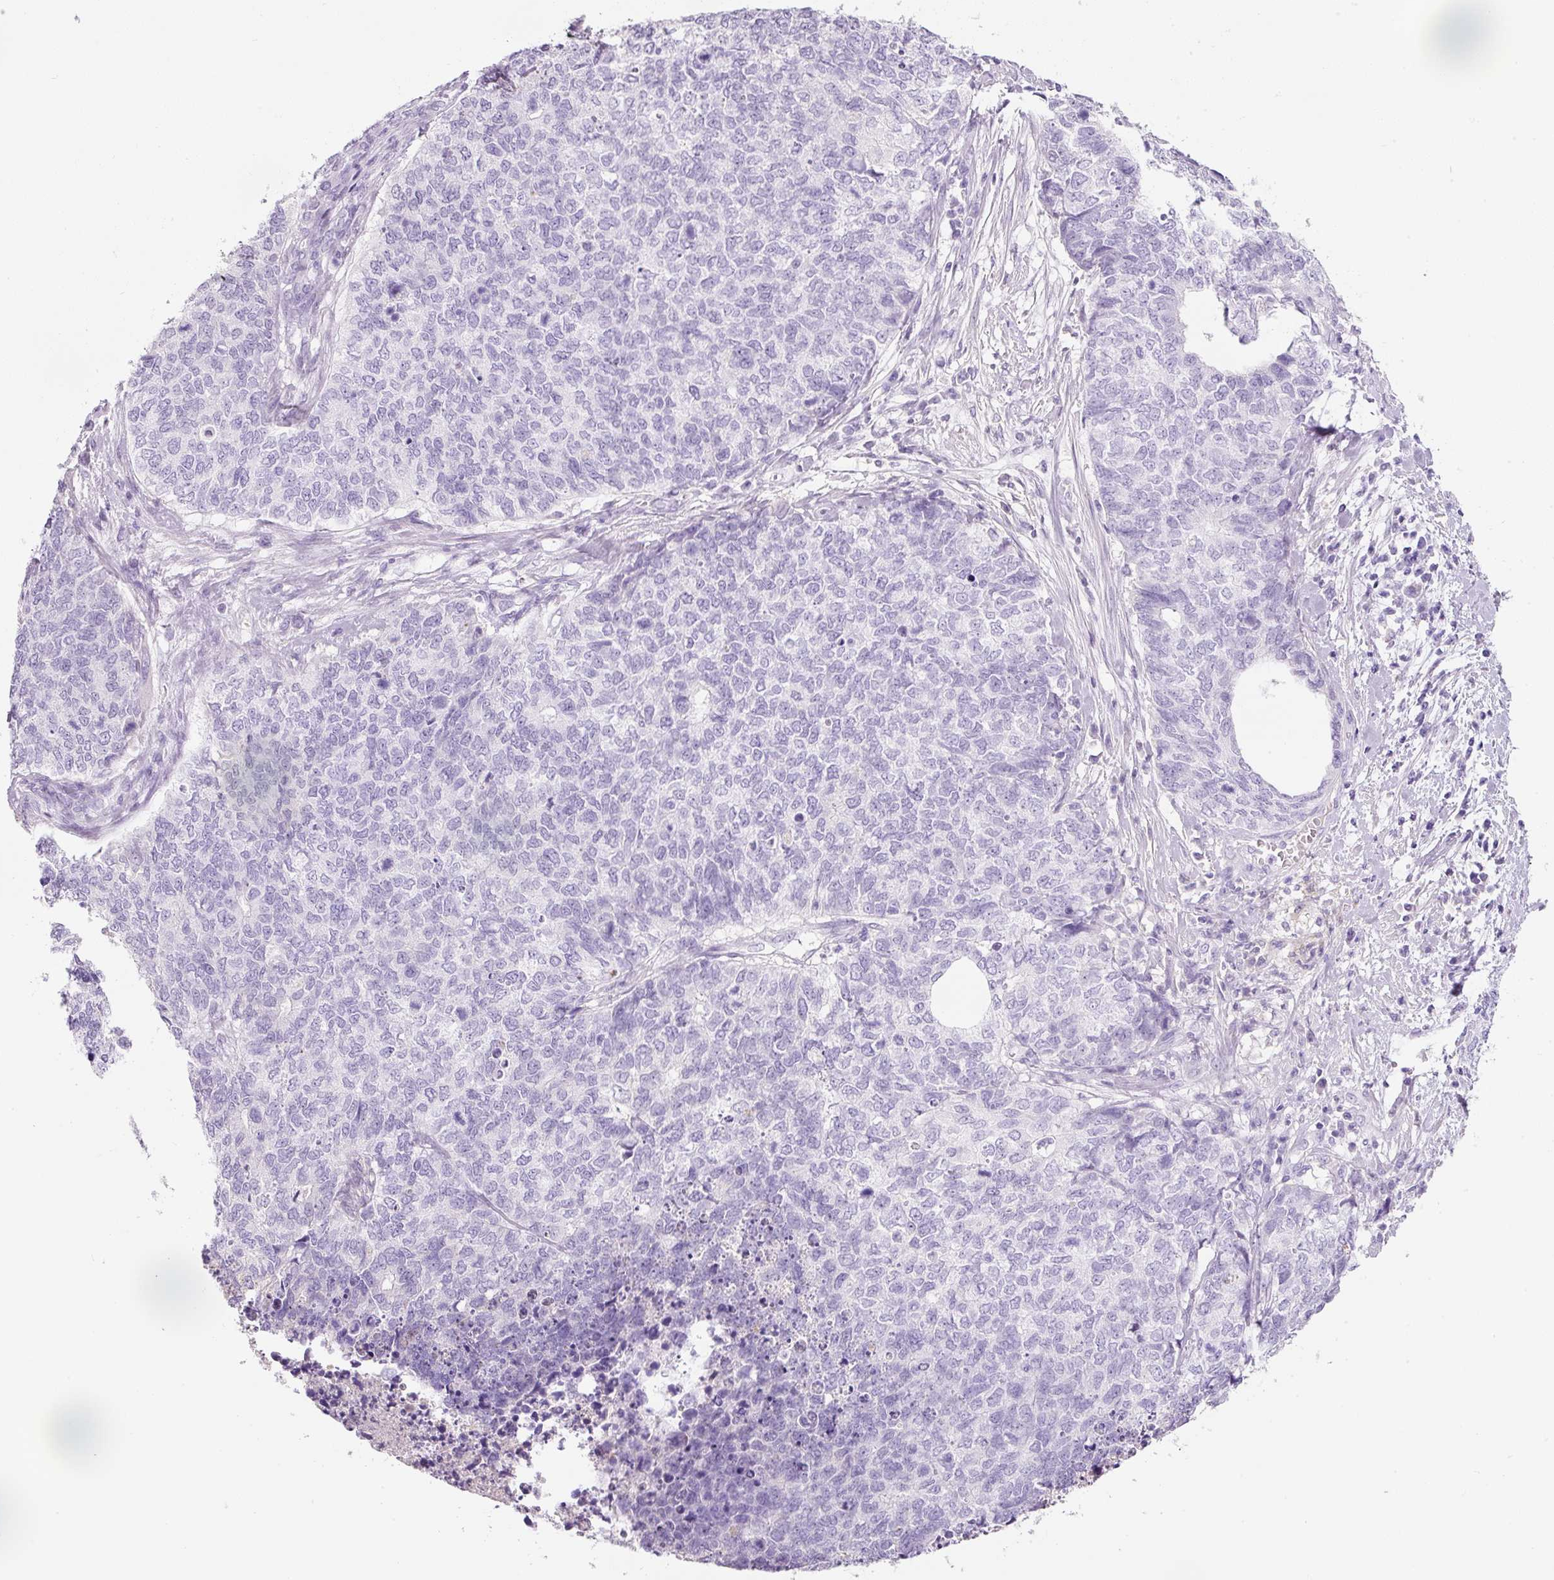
{"staining": {"intensity": "negative", "quantity": "none", "location": "none"}, "tissue": "cervical cancer", "cell_type": "Tumor cells", "image_type": "cancer", "snomed": [{"axis": "morphology", "description": "Squamous cell carcinoma, NOS"}, {"axis": "topography", "description": "Cervix"}], "caption": "Immunohistochemistry (IHC) of cervical cancer (squamous cell carcinoma) demonstrates no positivity in tumor cells.", "gene": "DNM1", "patient": {"sex": "female", "age": 63}}